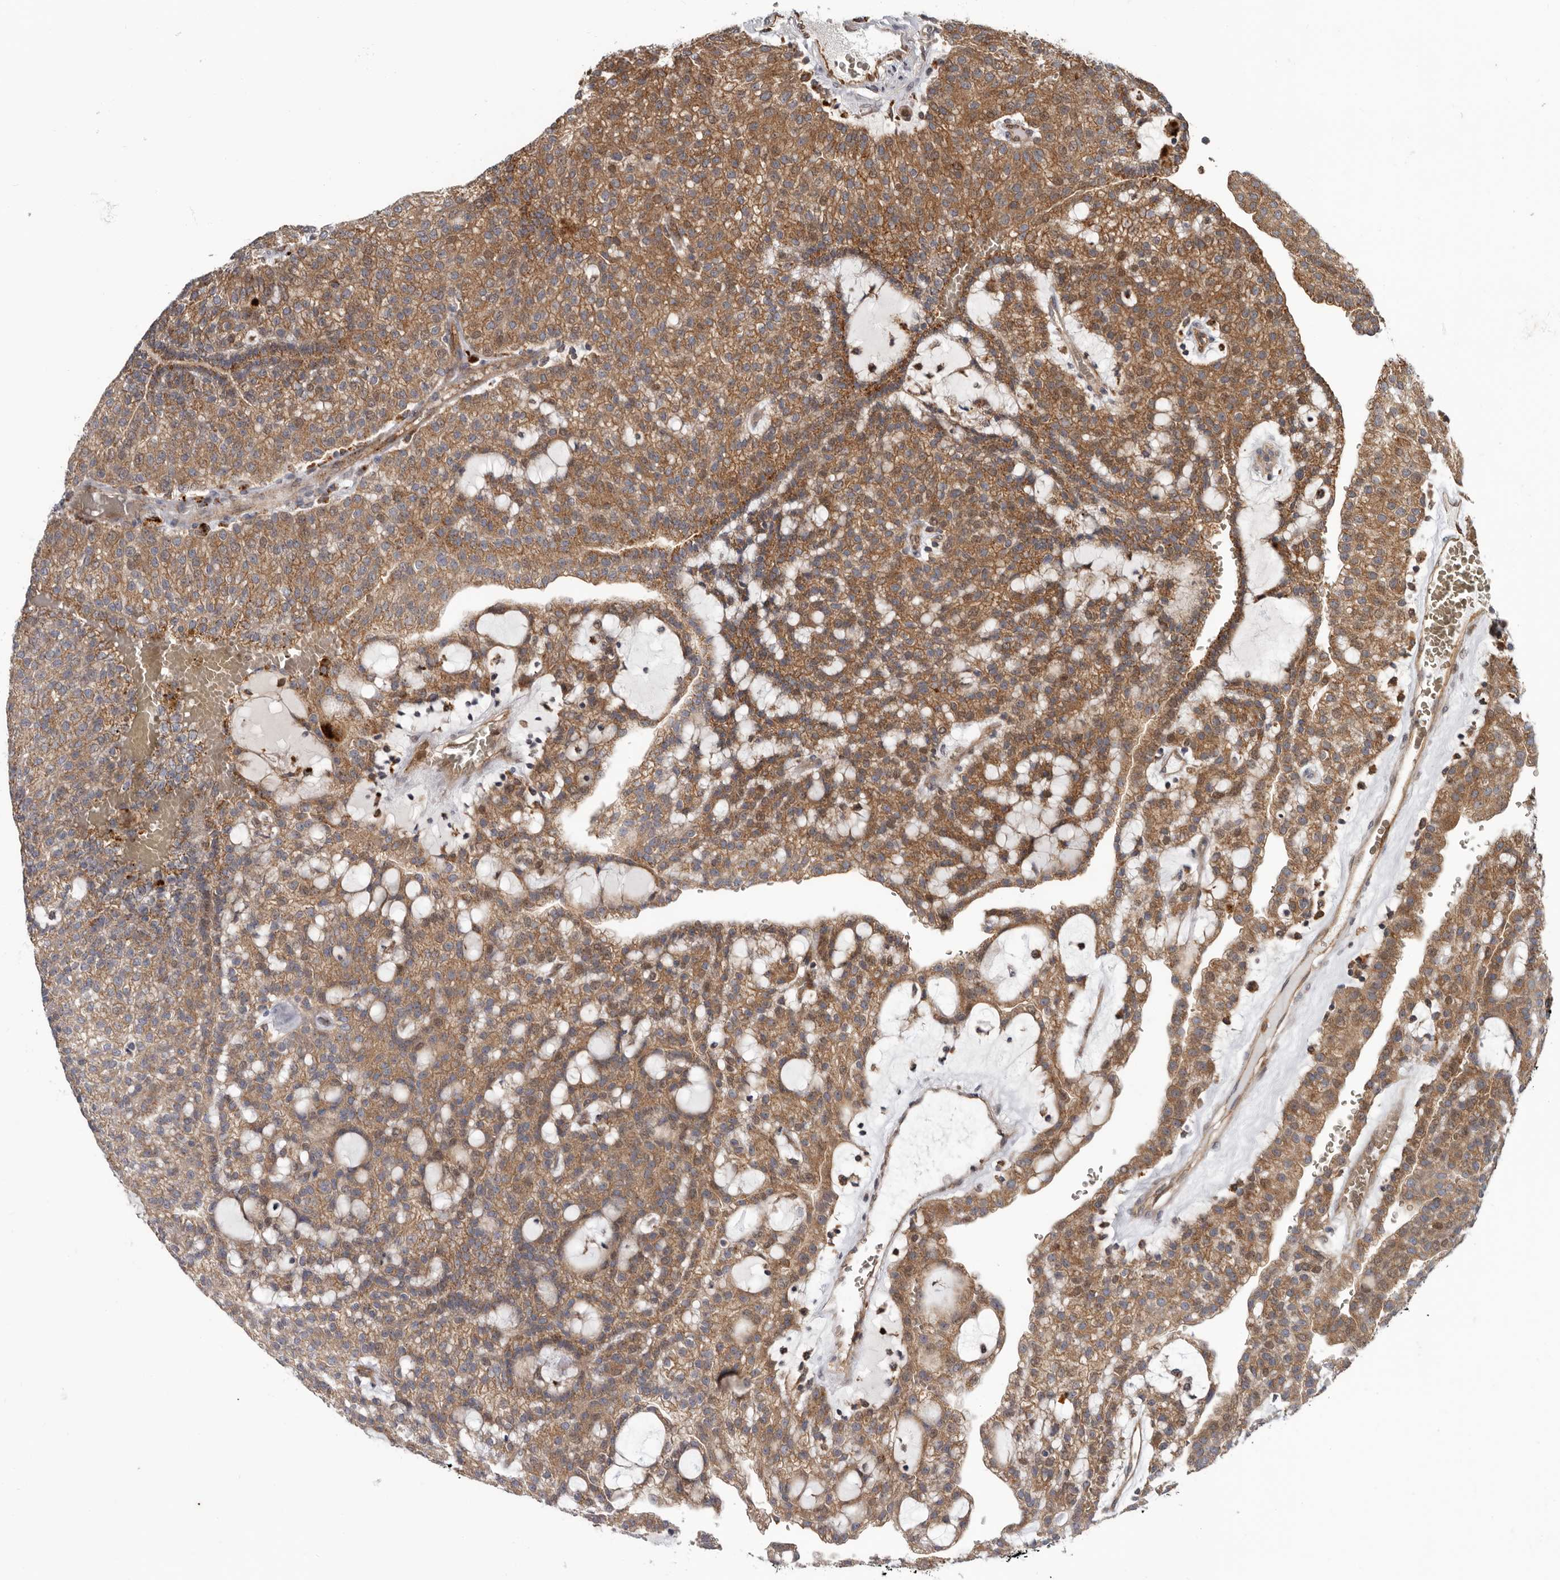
{"staining": {"intensity": "moderate", "quantity": ">75%", "location": "cytoplasmic/membranous"}, "tissue": "renal cancer", "cell_type": "Tumor cells", "image_type": "cancer", "snomed": [{"axis": "morphology", "description": "Adenocarcinoma, NOS"}, {"axis": "topography", "description": "Kidney"}], "caption": "The photomicrograph displays staining of renal adenocarcinoma, revealing moderate cytoplasmic/membranous protein expression (brown color) within tumor cells.", "gene": "FGFR4", "patient": {"sex": "male", "age": 63}}